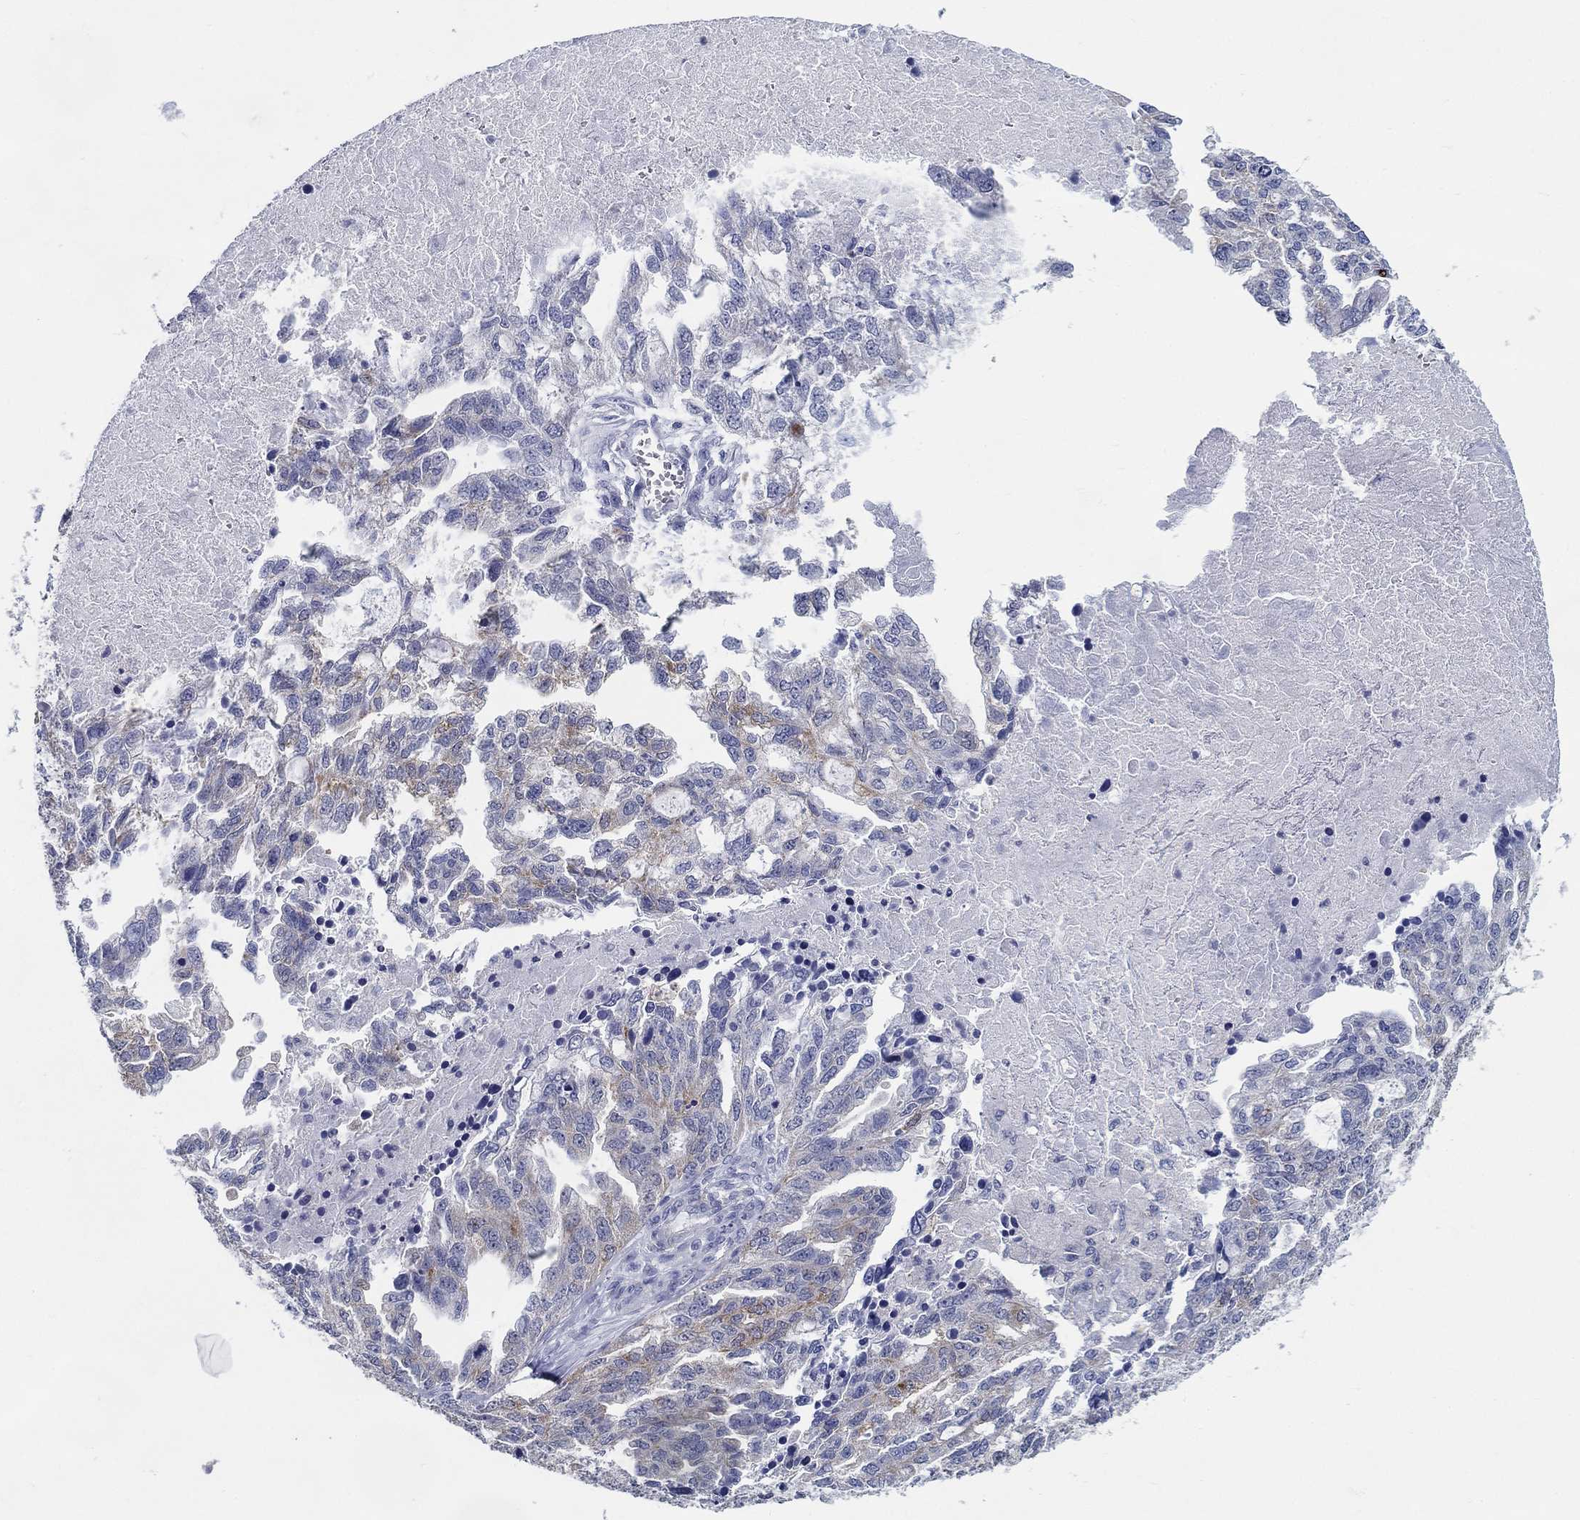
{"staining": {"intensity": "moderate", "quantity": "<25%", "location": "cytoplasmic/membranous"}, "tissue": "ovarian cancer", "cell_type": "Tumor cells", "image_type": "cancer", "snomed": [{"axis": "morphology", "description": "Cystadenocarcinoma, serous, NOS"}, {"axis": "topography", "description": "Ovary"}], "caption": "A brown stain highlights moderate cytoplasmic/membranous expression of a protein in ovarian serous cystadenocarcinoma tumor cells.", "gene": "RAP1GAP", "patient": {"sex": "female", "age": 51}}